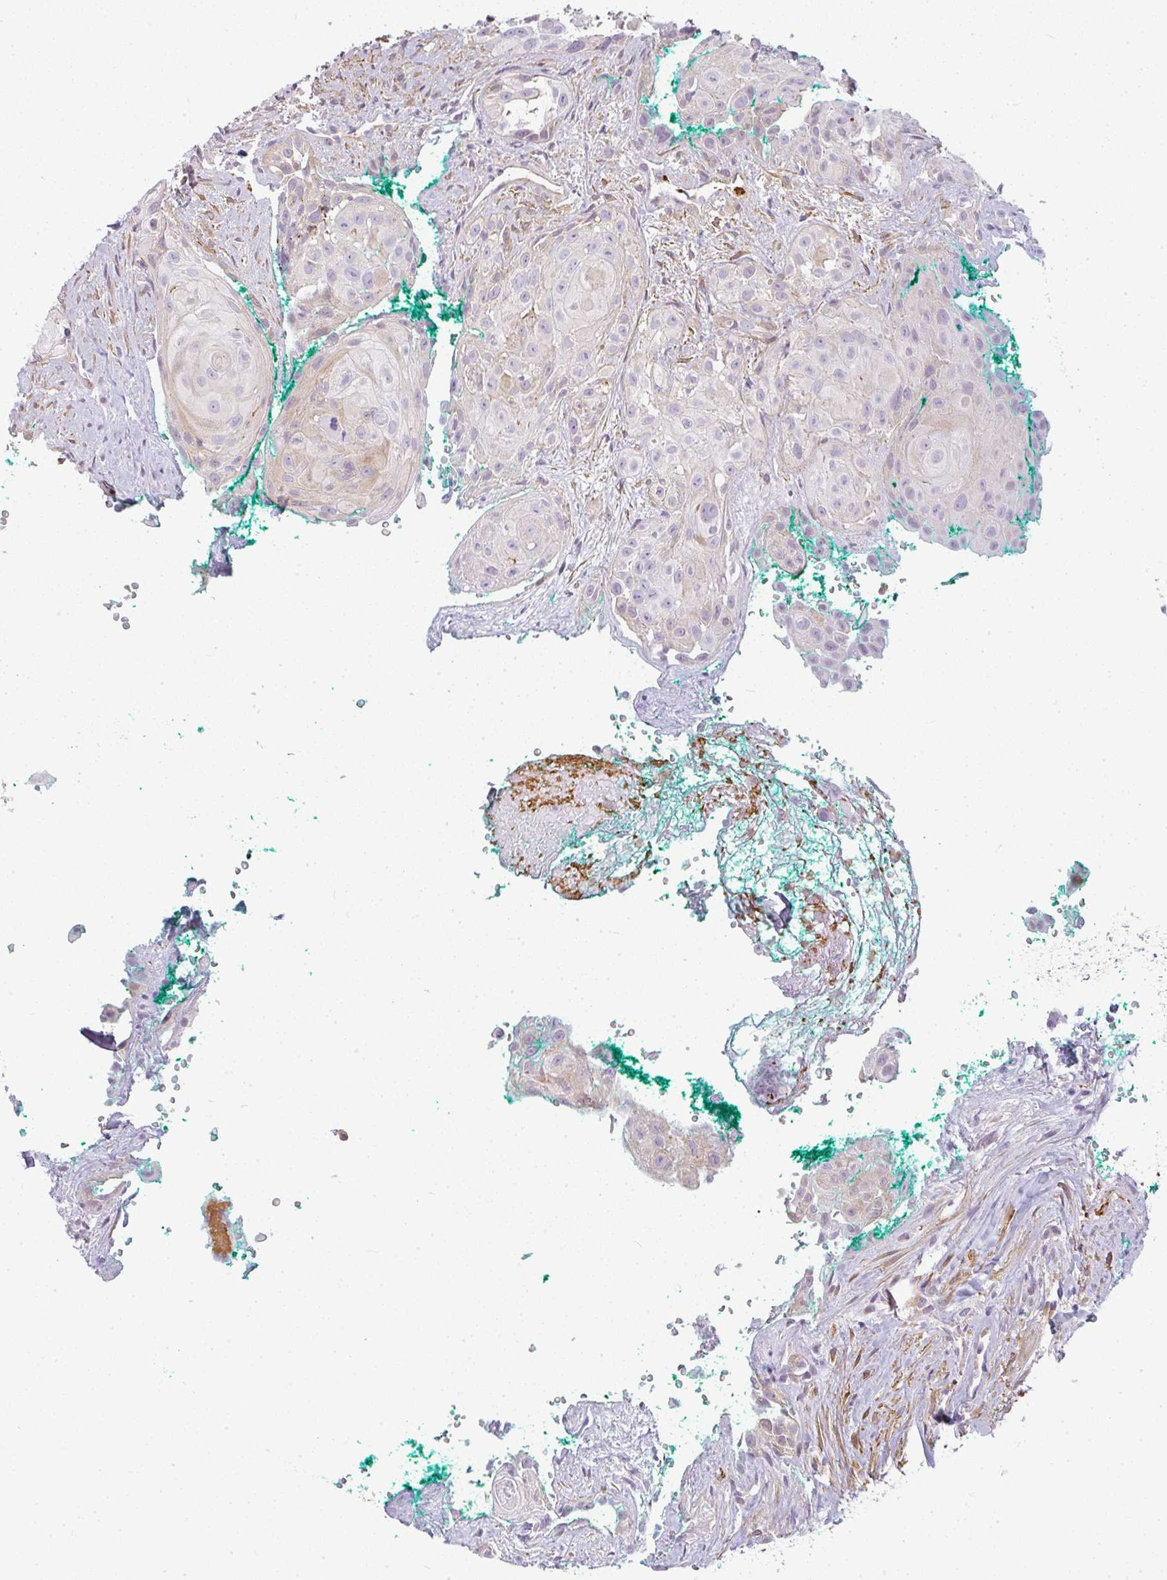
{"staining": {"intensity": "weak", "quantity": "<25%", "location": "cytoplasmic/membranous"}, "tissue": "head and neck cancer", "cell_type": "Tumor cells", "image_type": "cancer", "snomed": [{"axis": "morphology", "description": "Squamous cell carcinoma, NOS"}, {"axis": "topography", "description": "Head-Neck"}], "caption": "Immunohistochemical staining of squamous cell carcinoma (head and neck) demonstrates no significant expression in tumor cells.", "gene": "SULF1", "patient": {"sex": "male", "age": 83}}